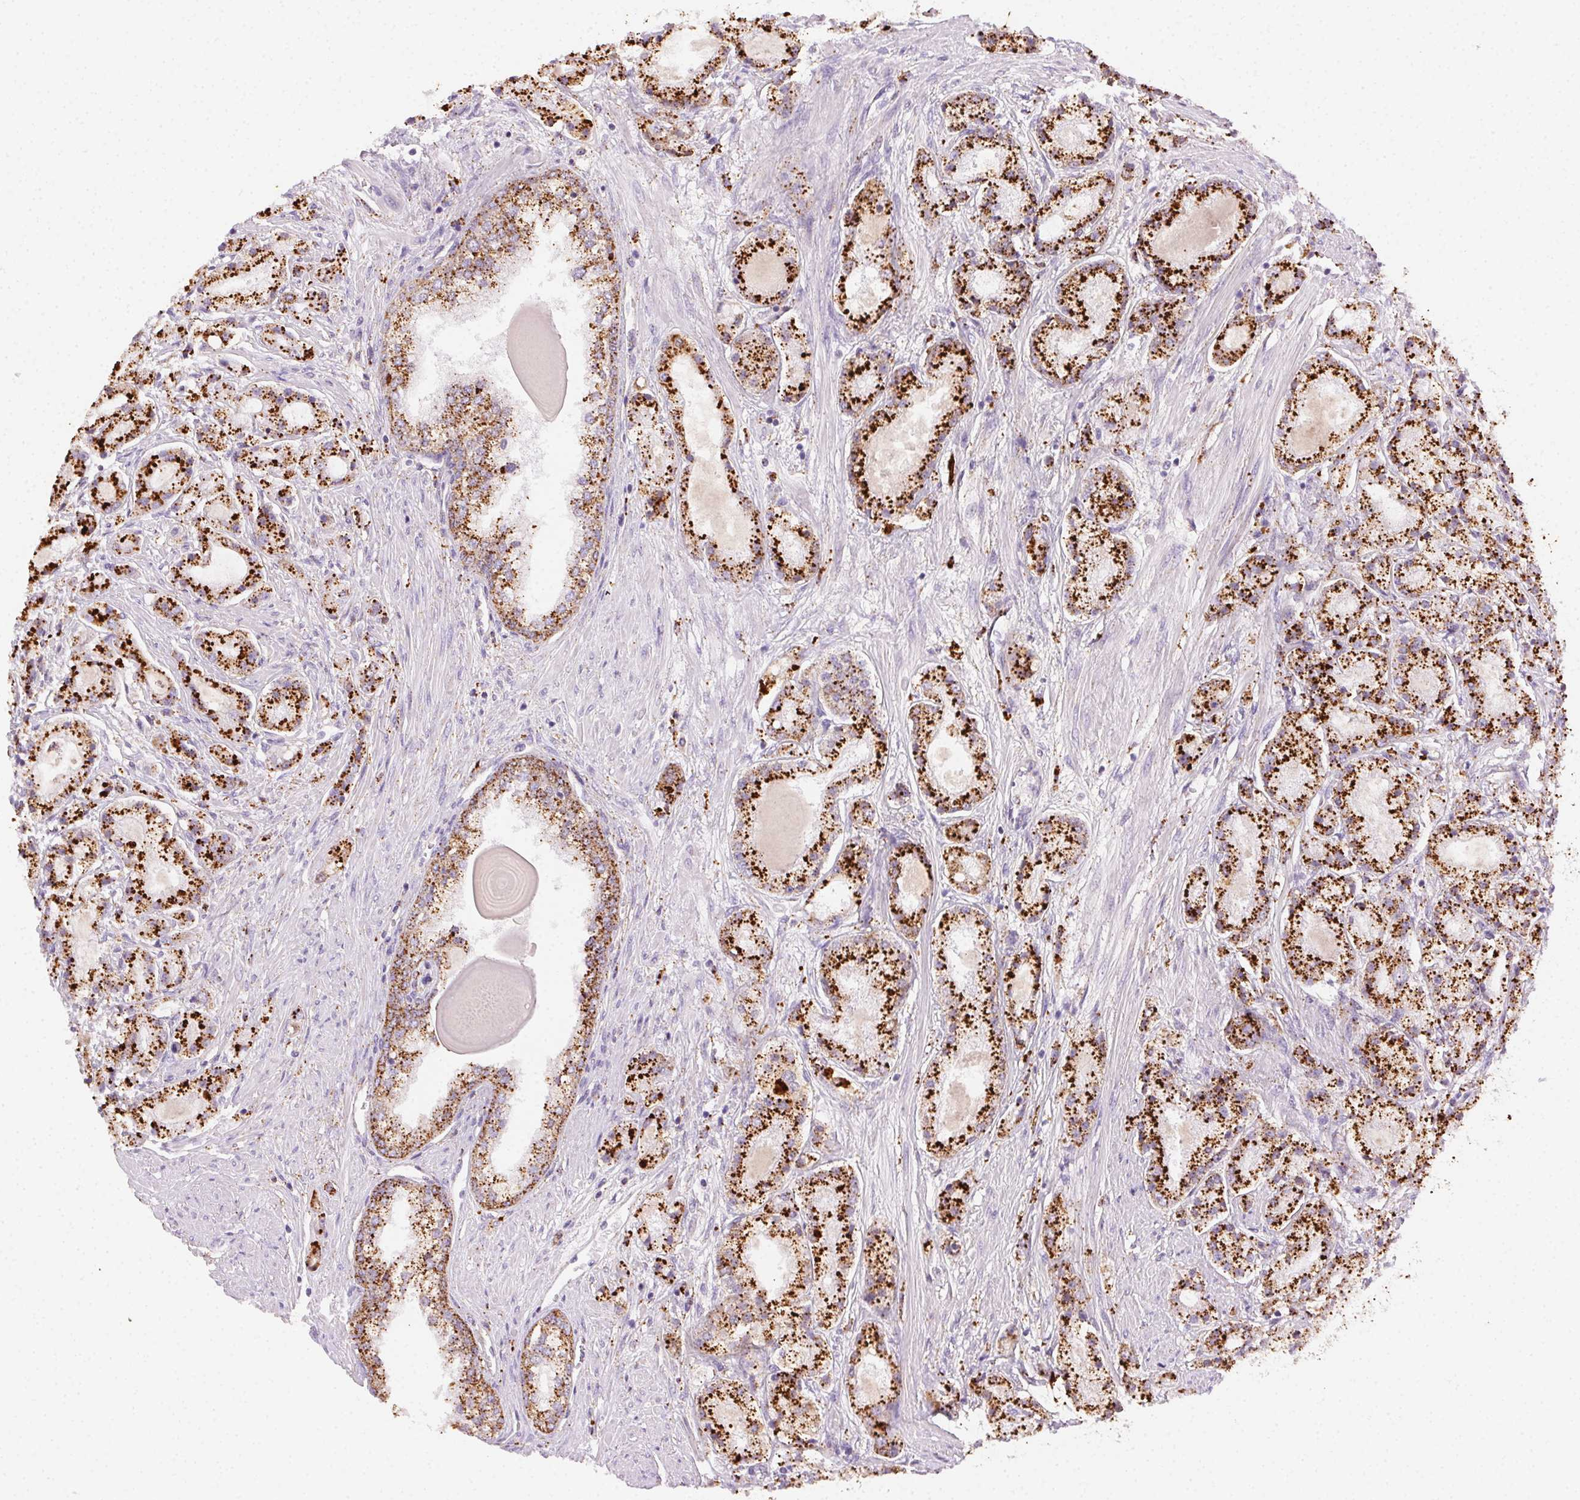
{"staining": {"intensity": "strong", "quantity": ">75%", "location": "cytoplasmic/membranous"}, "tissue": "prostate cancer", "cell_type": "Tumor cells", "image_type": "cancer", "snomed": [{"axis": "morphology", "description": "Adenocarcinoma, High grade"}, {"axis": "topography", "description": "Prostate"}], "caption": "Approximately >75% of tumor cells in human prostate cancer show strong cytoplasmic/membranous protein expression as visualized by brown immunohistochemical staining.", "gene": "SCPEP1", "patient": {"sex": "male", "age": 67}}